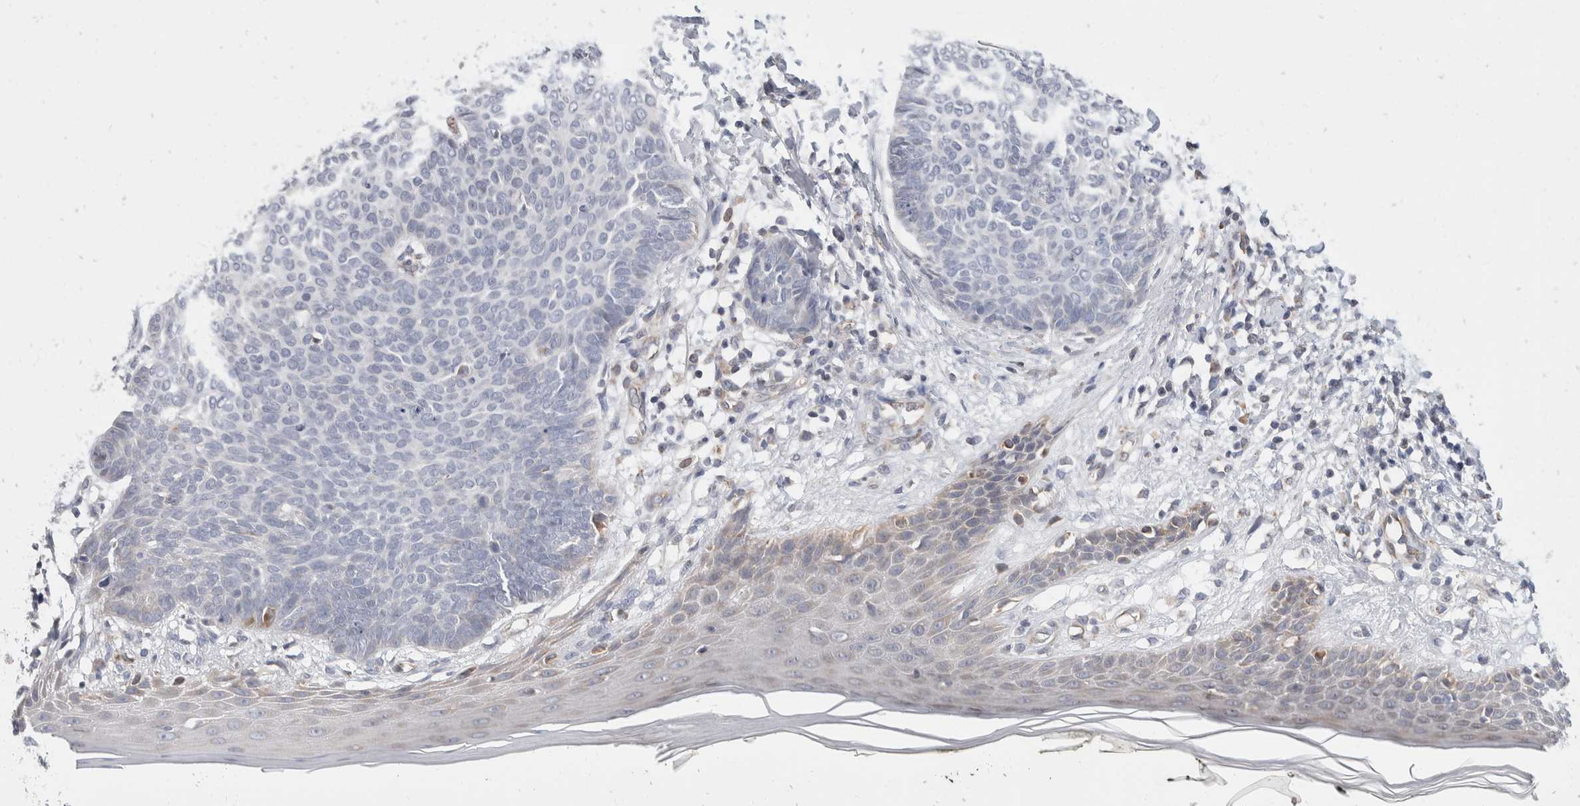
{"staining": {"intensity": "negative", "quantity": "none", "location": "none"}, "tissue": "skin cancer", "cell_type": "Tumor cells", "image_type": "cancer", "snomed": [{"axis": "morphology", "description": "Normal tissue, NOS"}, {"axis": "morphology", "description": "Basal cell carcinoma"}, {"axis": "topography", "description": "Skin"}], "caption": "High magnification brightfield microscopy of skin cancer stained with DAB (3,3'-diaminobenzidine) (brown) and counterstained with hematoxylin (blue): tumor cells show no significant expression. (Immunohistochemistry (ihc), brightfield microscopy, high magnification).", "gene": "TMEM245", "patient": {"sex": "male", "age": 50}}